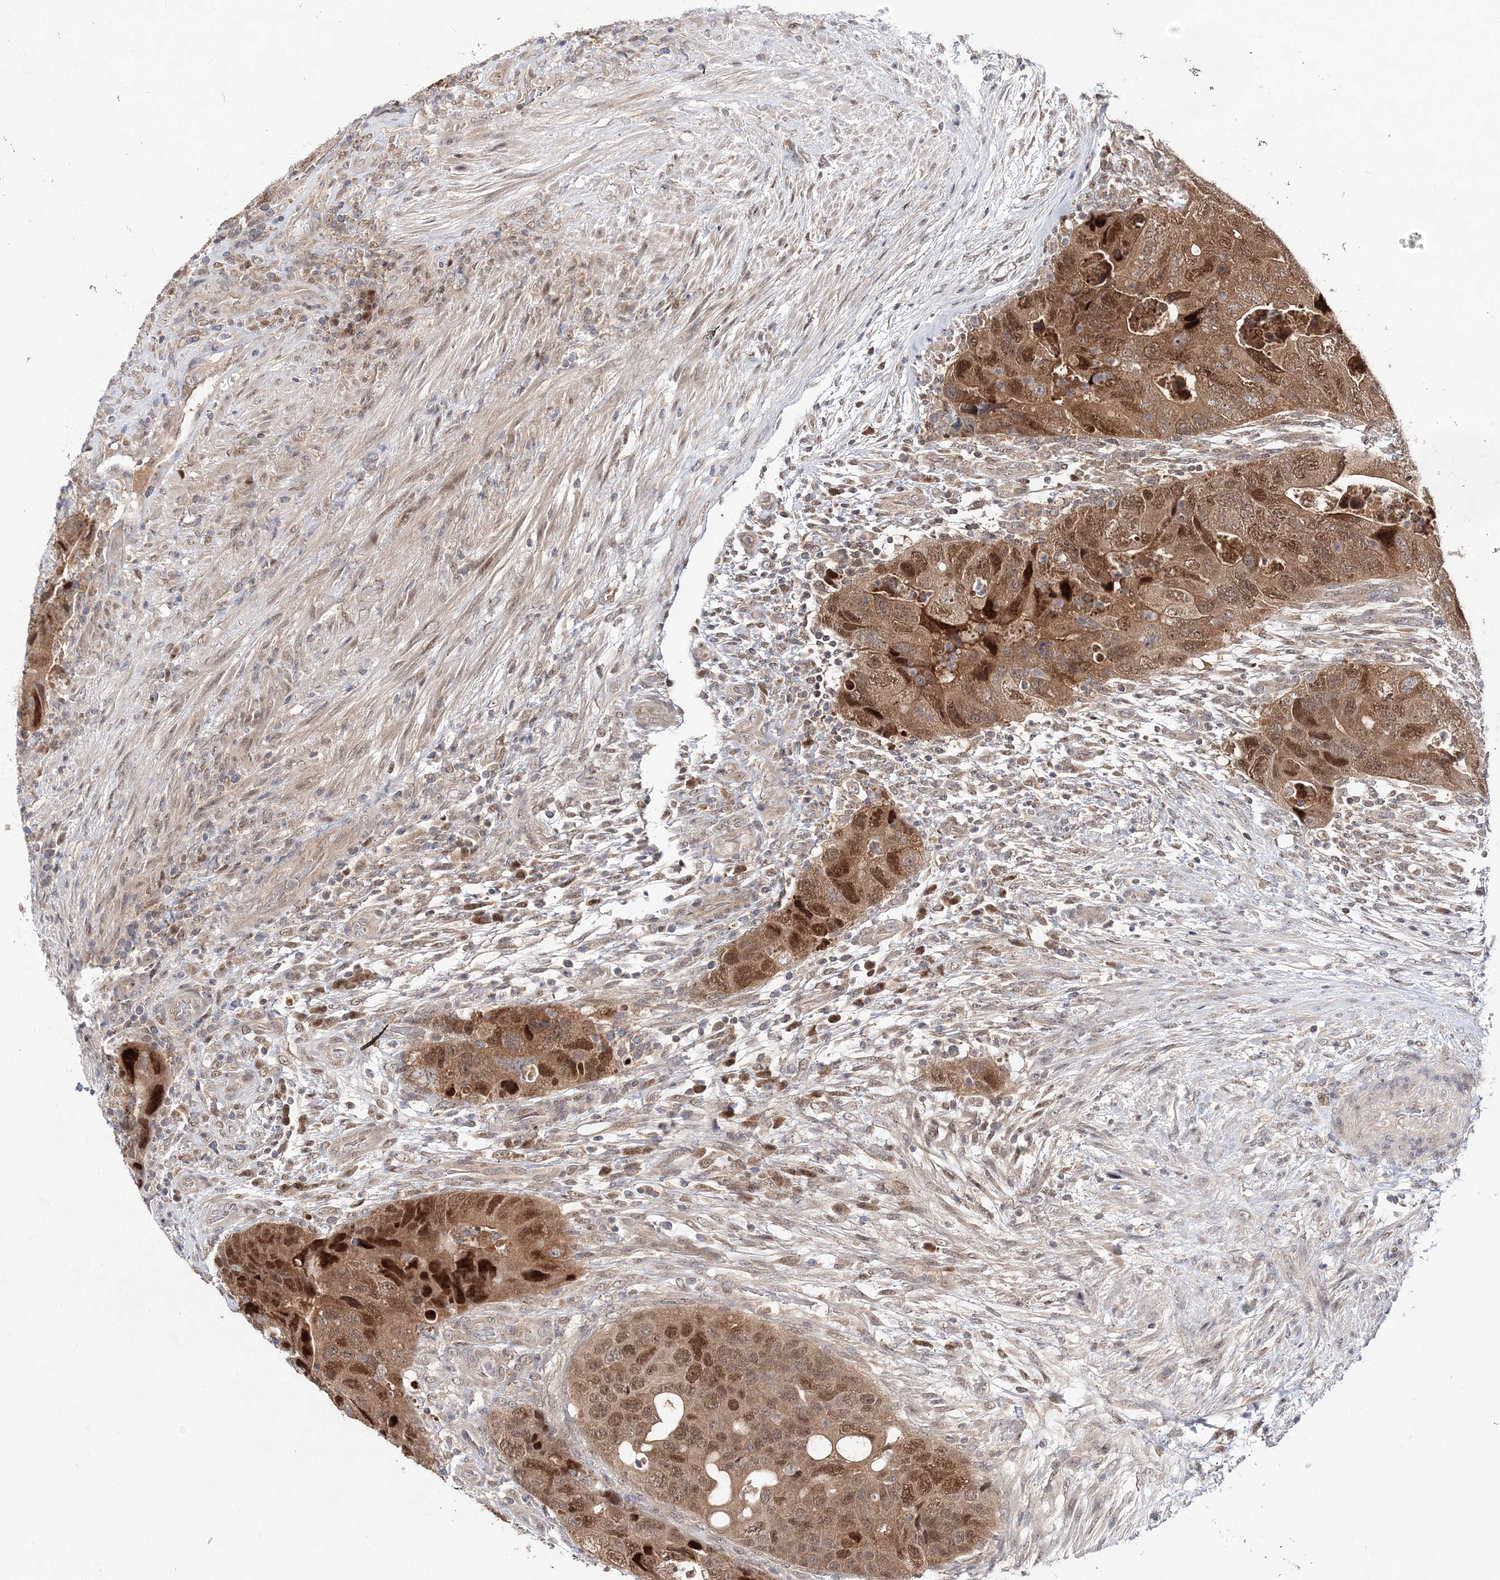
{"staining": {"intensity": "moderate", "quantity": ">75%", "location": "cytoplasmic/membranous,nuclear"}, "tissue": "colorectal cancer", "cell_type": "Tumor cells", "image_type": "cancer", "snomed": [{"axis": "morphology", "description": "Adenocarcinoma, NOS"}, {"axis": "topography", "description": "Rectum"}], "caption": "A brown stain shows moderate cytoplasmic/membranous and nuclear expression of a protein in human colorectal adenocarcinoma tumor cells. (Stains: DAB (3,3'-diaminobenzidine) in brown, nuclei in blue, Microscopy: brightfield microscopy at high magnification).", "gene": "NIF3L1", "patient": {"sex": "male", "age": 63}}